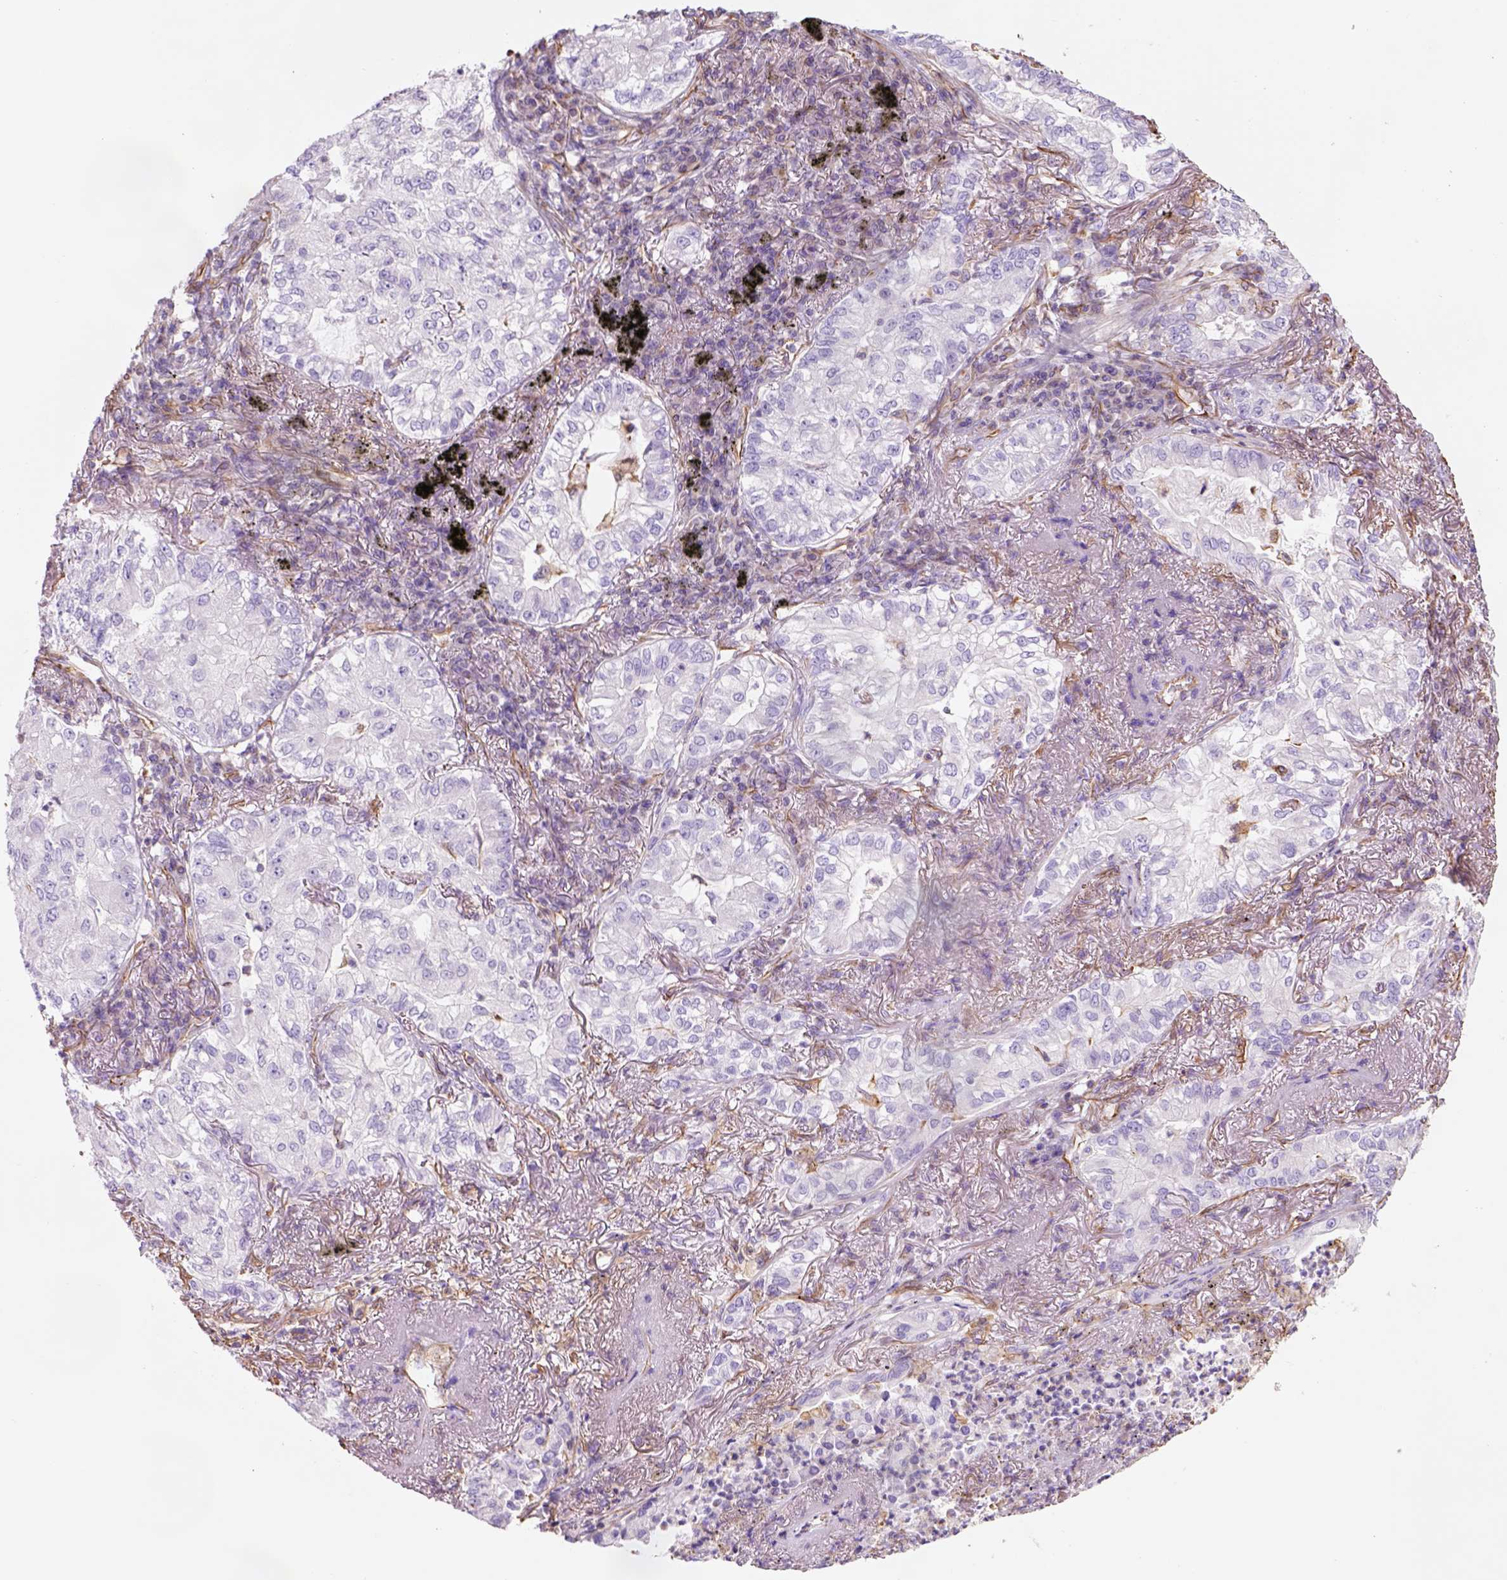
{"staining": {"intensity": "negative", "quantity": "none", "location": "none"}, "tissue": "lung cancer", "cell_type": "Tumor cells", "image_type": "cancer", "snomed": [{"axis": "morphology", "description": "Adenocarcinoma, NOS"}, {"axis": "topography", "description": "Lung"}], "caption": "Tumor cells show no significant protein expression in lung cancer.", "gene": "ZZZ3", "patient": {"sex": "female", "age": 73}}